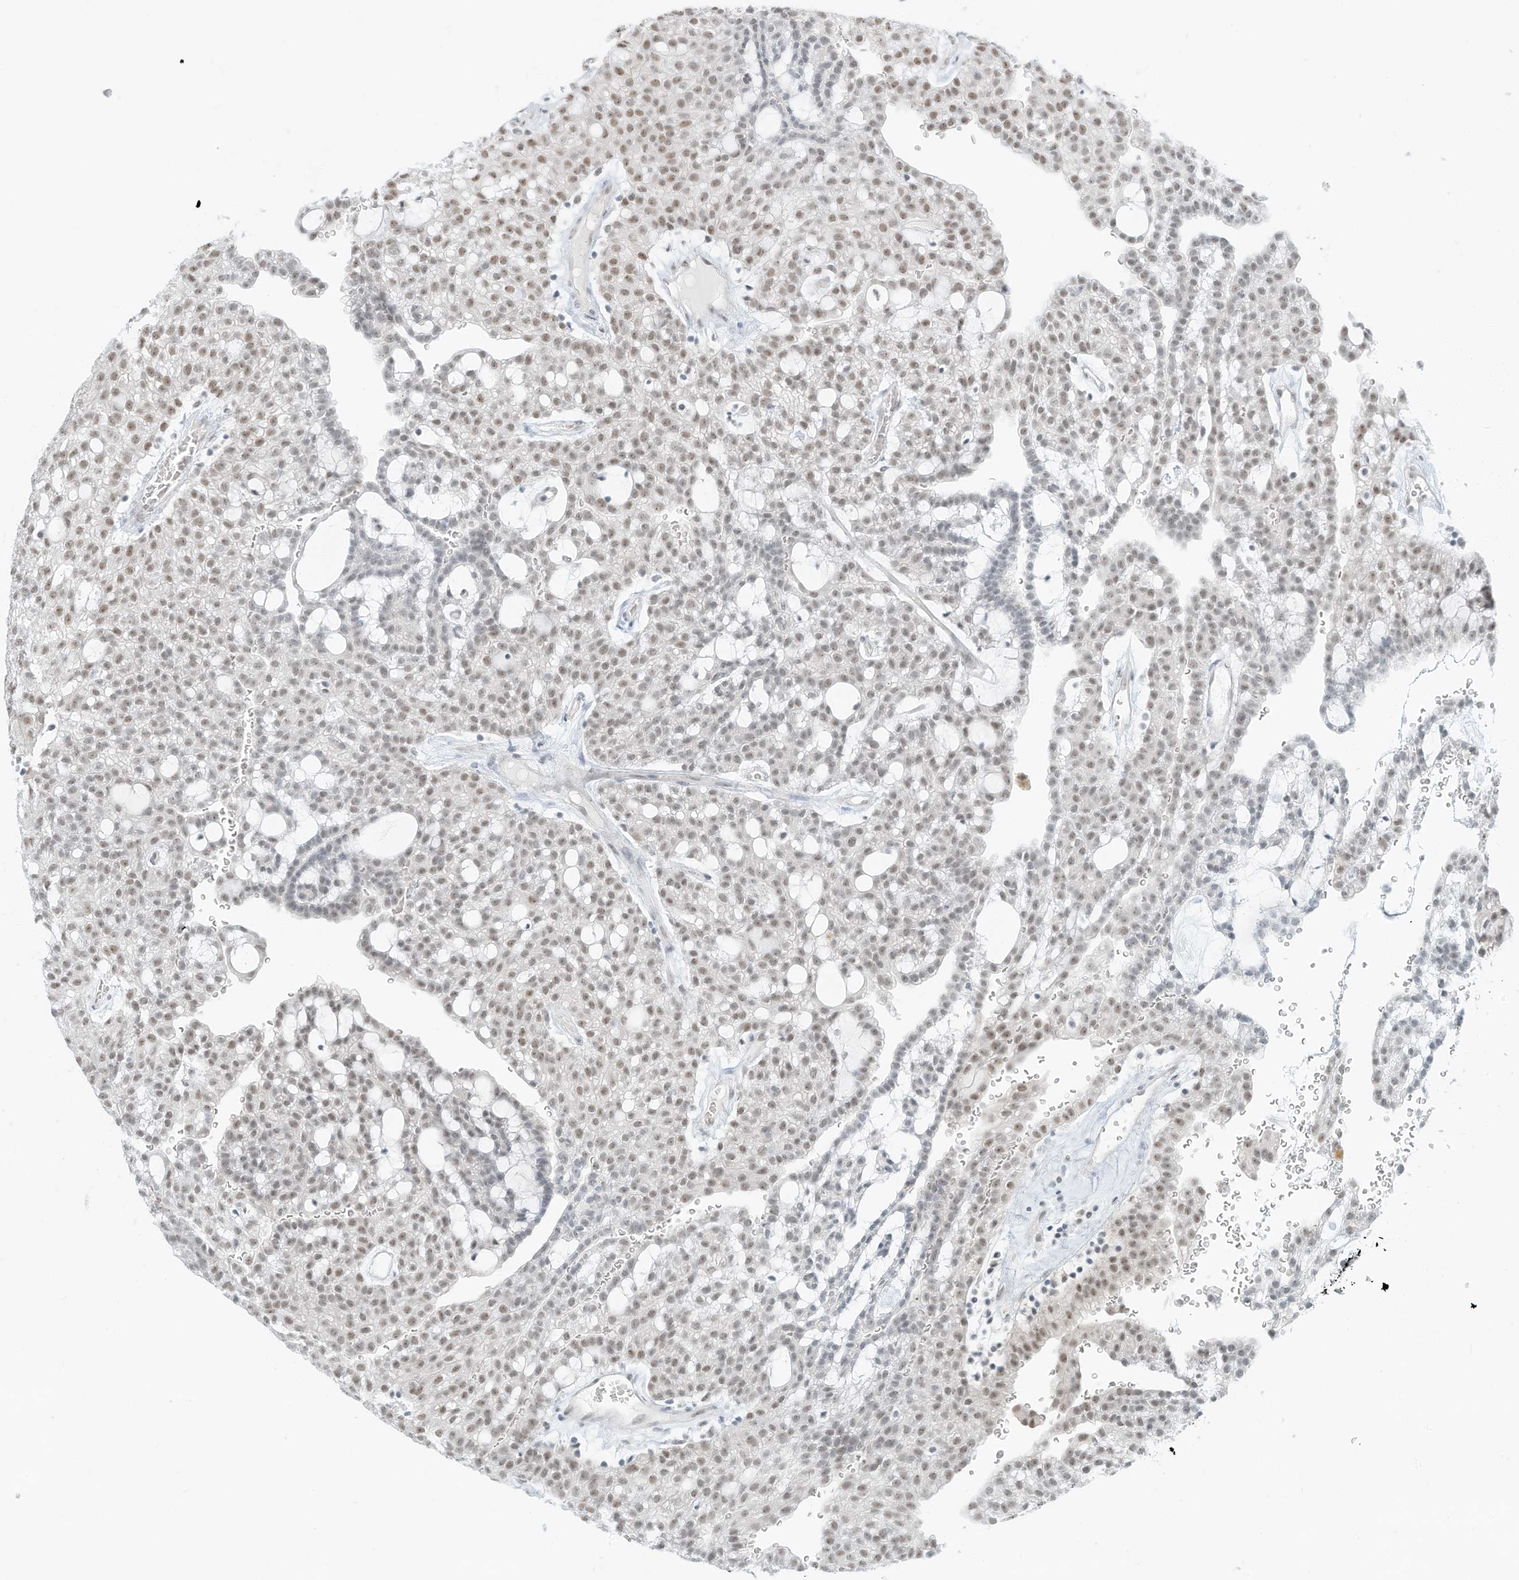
{"staining": {"intensity": "moderate", "quantity": ">75%", "location": "nuclear"}, "tissue": "renal cancer", "cell_type": "Tumor cells", "image_type": "cancer", "snomed": [{"axis": "morphology", "description": "Adenocarcinoma, NOS"}, {"axis": "topography", "description": "Kidney"}], "caption": "Immunohistochemistry (IHC) staining of adenocarcinoma (renal), which demonstrates medium levels of moderate nuclear positivity in approximately >75% of tumor cells indicating moderate nuclear protein staining. The staining was performed using DAB (brown) for protein detection and nuclei were counterstained in hematoxylin (blue).", "gene": "PGC", "patient": {"sex": "male", "age": 63}}